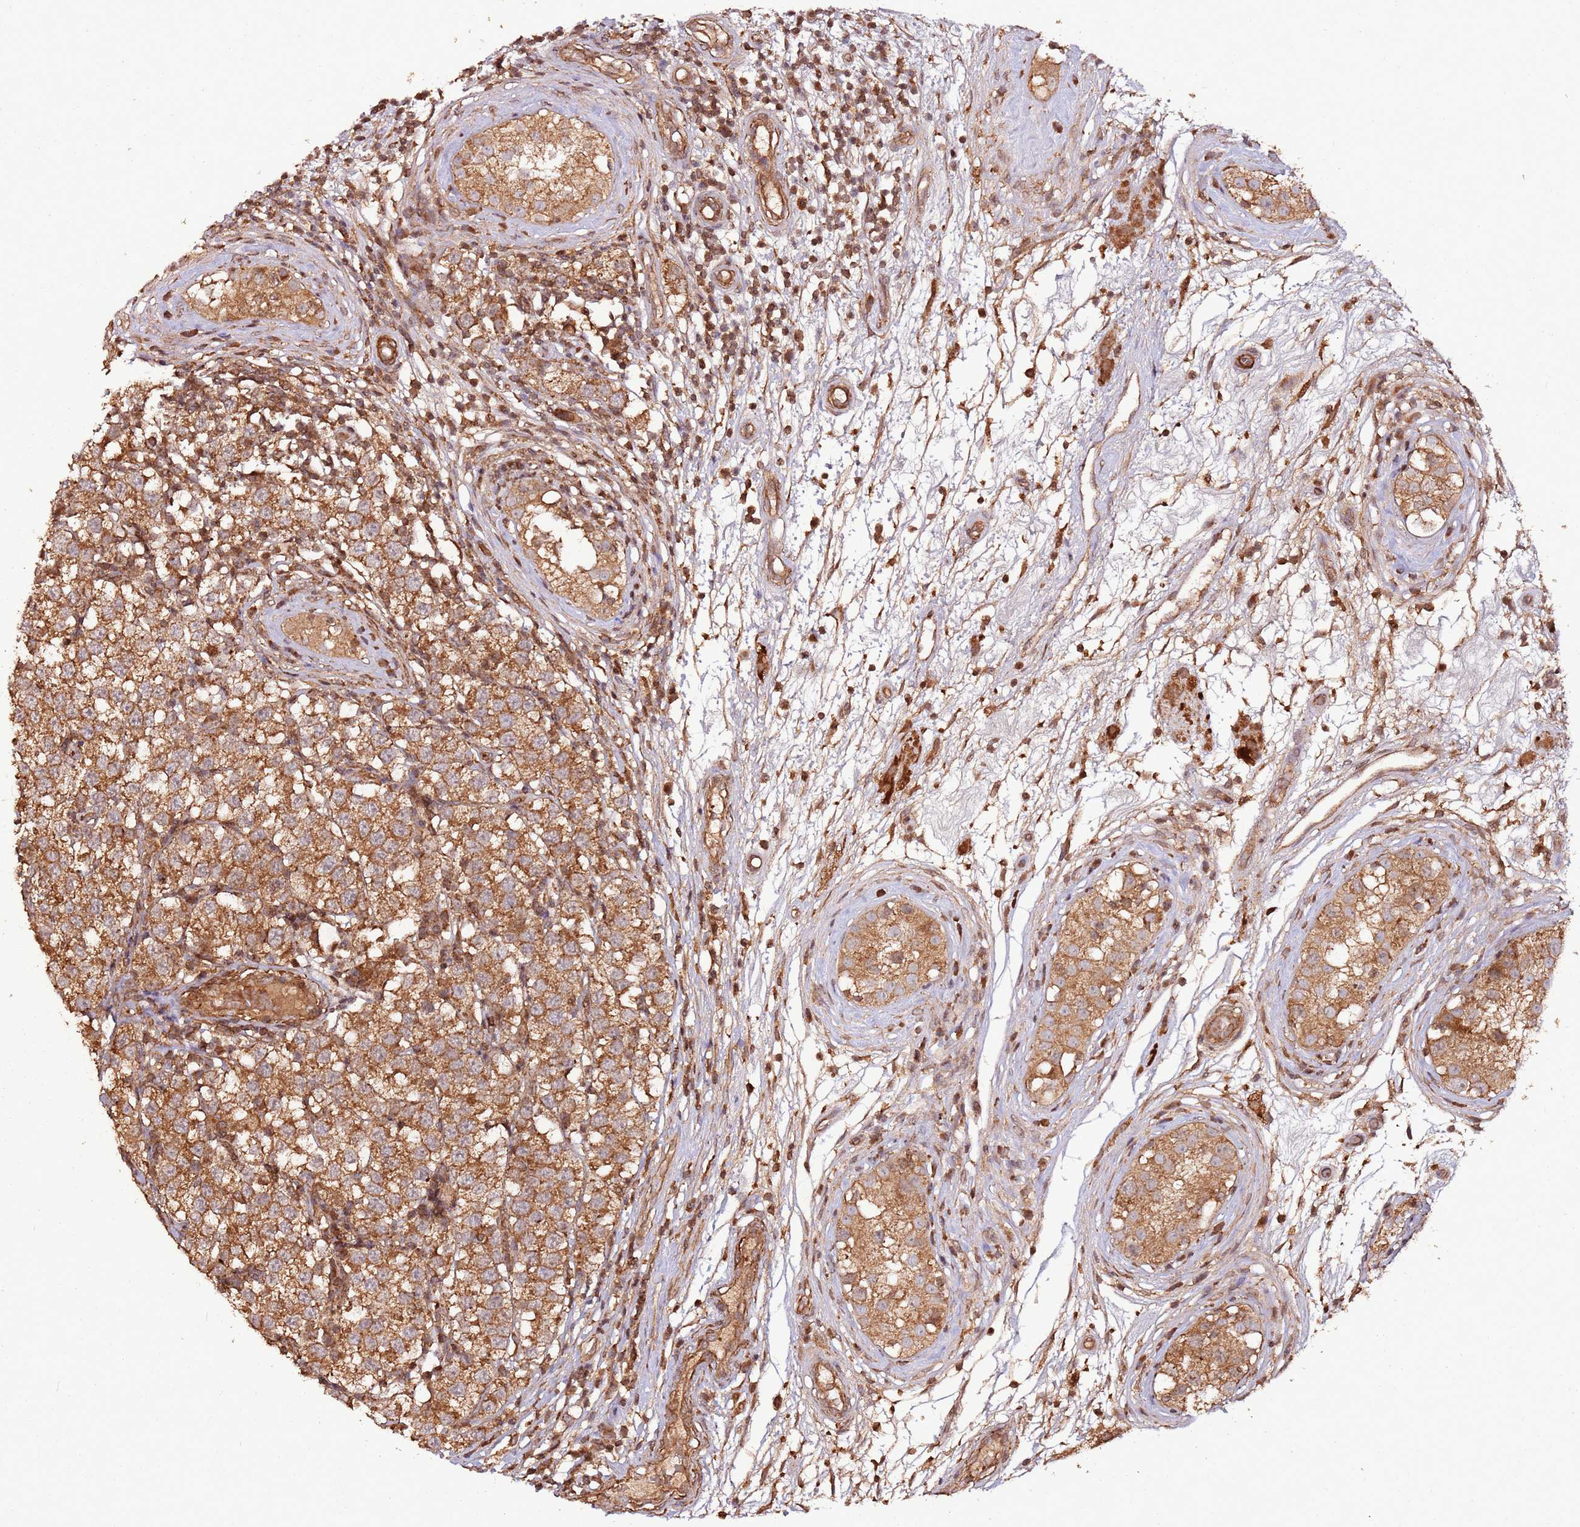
{"staining": {"intensity": "moderate", "quantity": ">75%", "location": "cytoplasmic/membranous"}, "tissue": "testis cancer", "cell_type": "Tumor cells", "image_type": "cancer", "snomed": [{"axis": "morphology", "description": "Seminoma, NOS"}, {"axis": "topography", "description": "Testis"}], "caption": "An image showing moderate cytoplasmic/membranous positivity in approximately >75% of tumor cells in testis cancer, as visualized by brown immunohistochemical staining.", "gene": "FAM186A", "patient": {"sex": "male", "age": 34}}